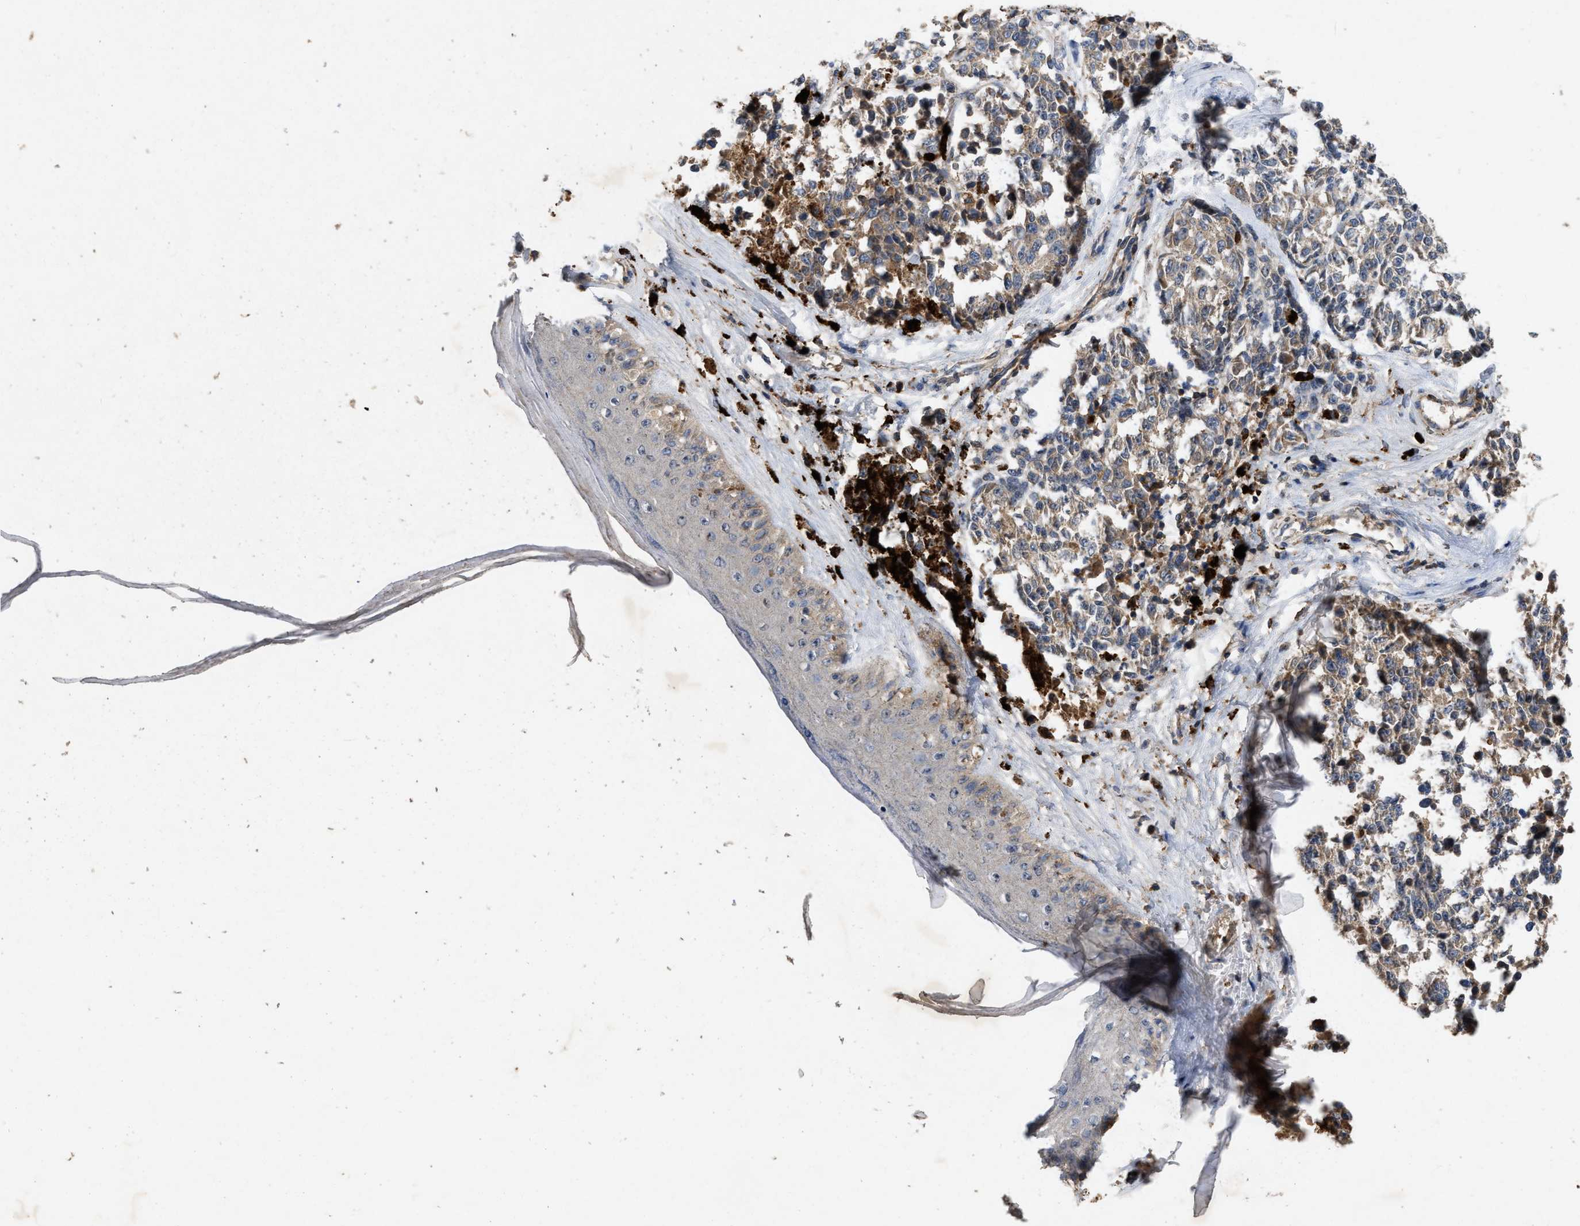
{"staining": {"intensity": "weak", "quantity": ">75%", "location": "cytoplasmic/membranous"}, "tissue": "melanoma", "cell_type": "Tumor cells", "image_type": "cancer", "snomed": [{"axis": "morphology", "description": "Malignant melanoma, NOS"}, {"axis": "topography", "description": "Skin"}], "caption": "This micrograph exhibits malignant melanoma stained with immunohistochemistry to label a protein in brown. The cytoplasmic/membranous of tumor cells show weak positivity for the protein. Nuclei are counter-stained blue.", "gene": "LPAR2", "patient": {"sex": "female", "age": 64}}